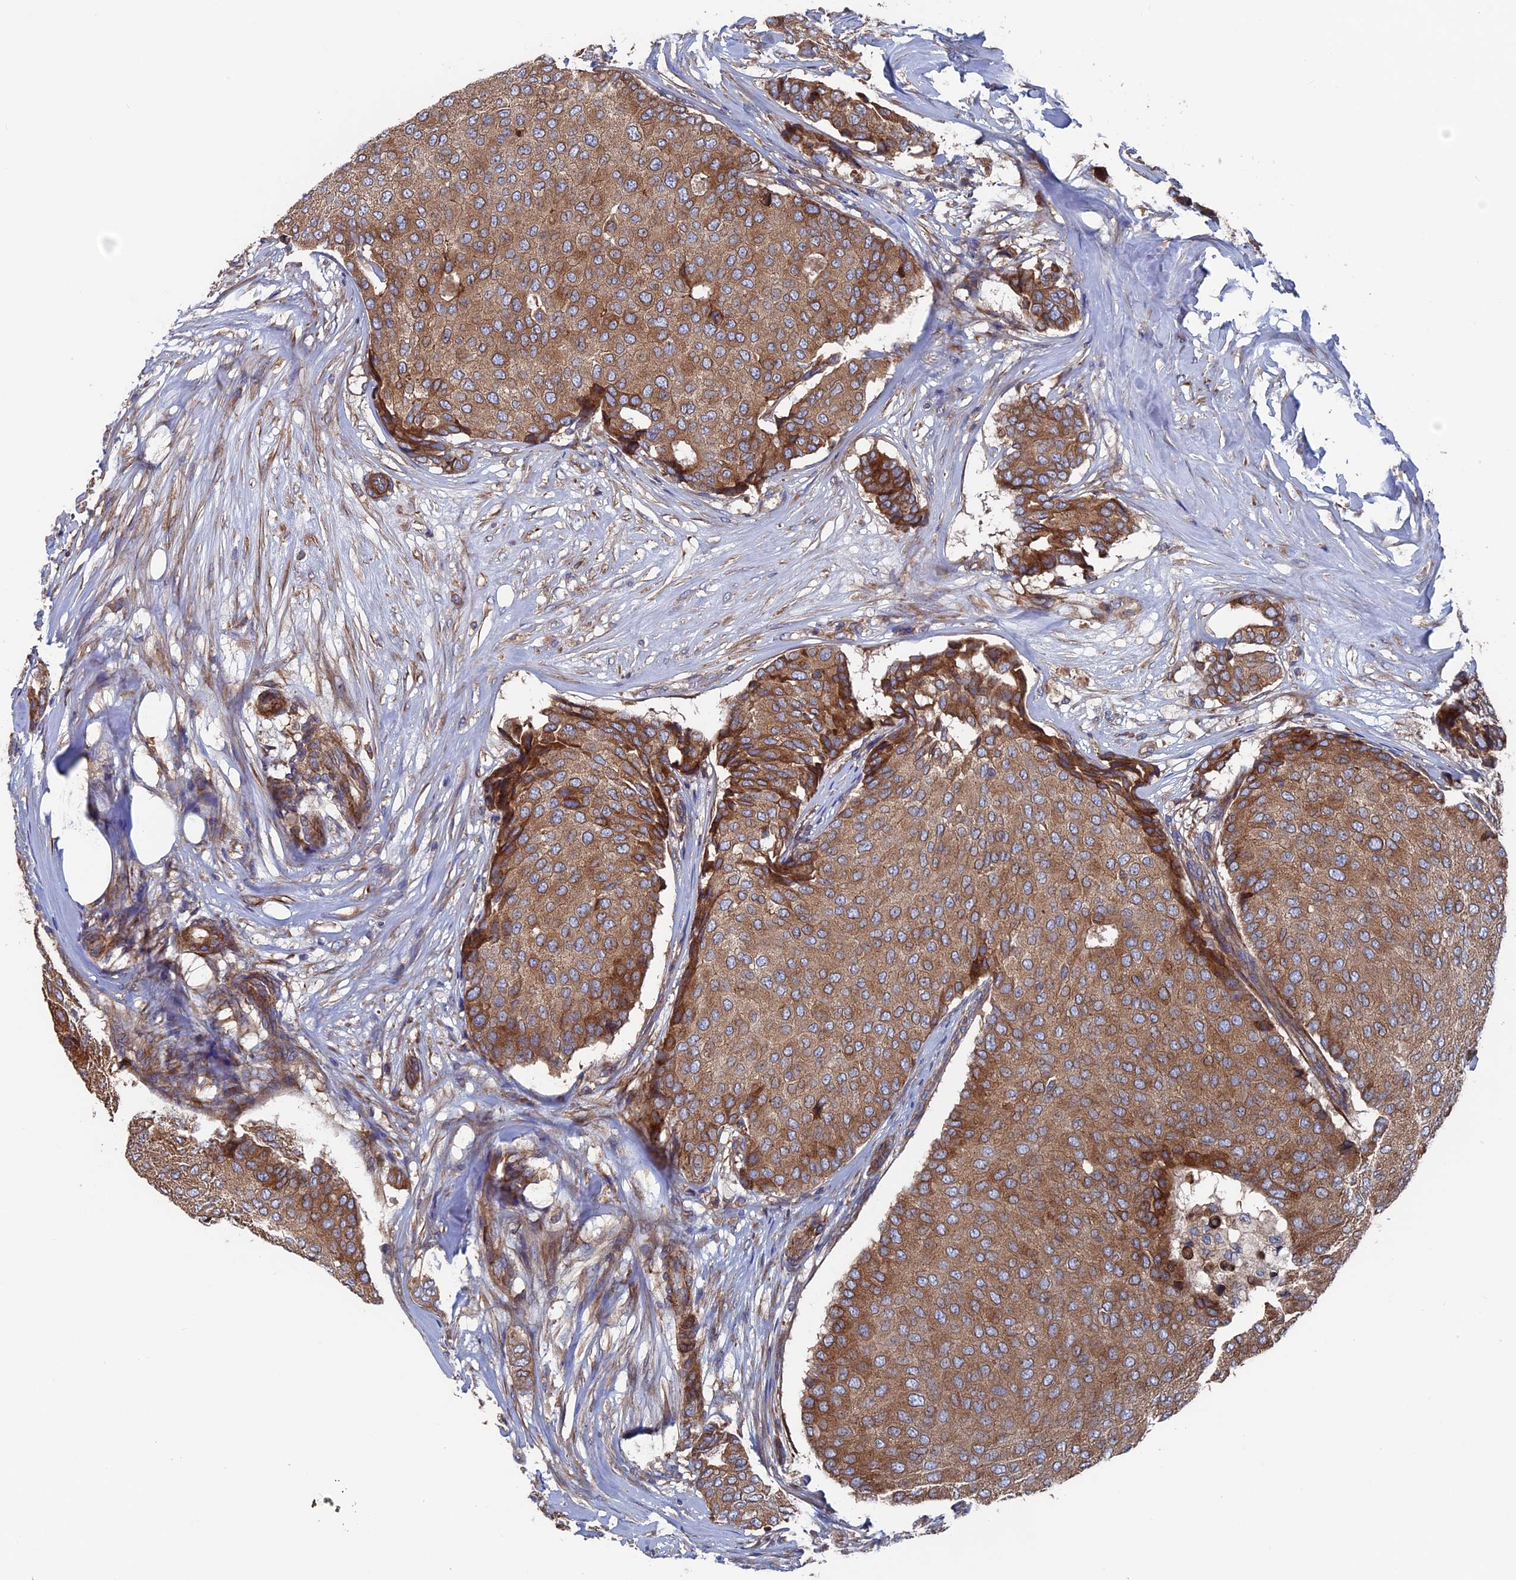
{"staining": {"intensity": "moderate", "quantity": ">75%", "location": "cytoplasmic/membranous"}, "tissue": "breast cancer", "cell_type": "Tumor cells", "image_type": "cancer", "snomed": [{"axis": "morphology", "description": "Duct carcinoma"}, {"axis": "topography", "description": "Breast"}], "caption": "IHC photomicrograph of breast cancer (invasive ductal carcinoma) stained for a protein (brown), which shows medium levels of moderate cytoplasmic/membranous positivity in approximately >75% of tumor cells.", "gene": "DNAJC3", "patient": {"sex": "female", "age": 75}}